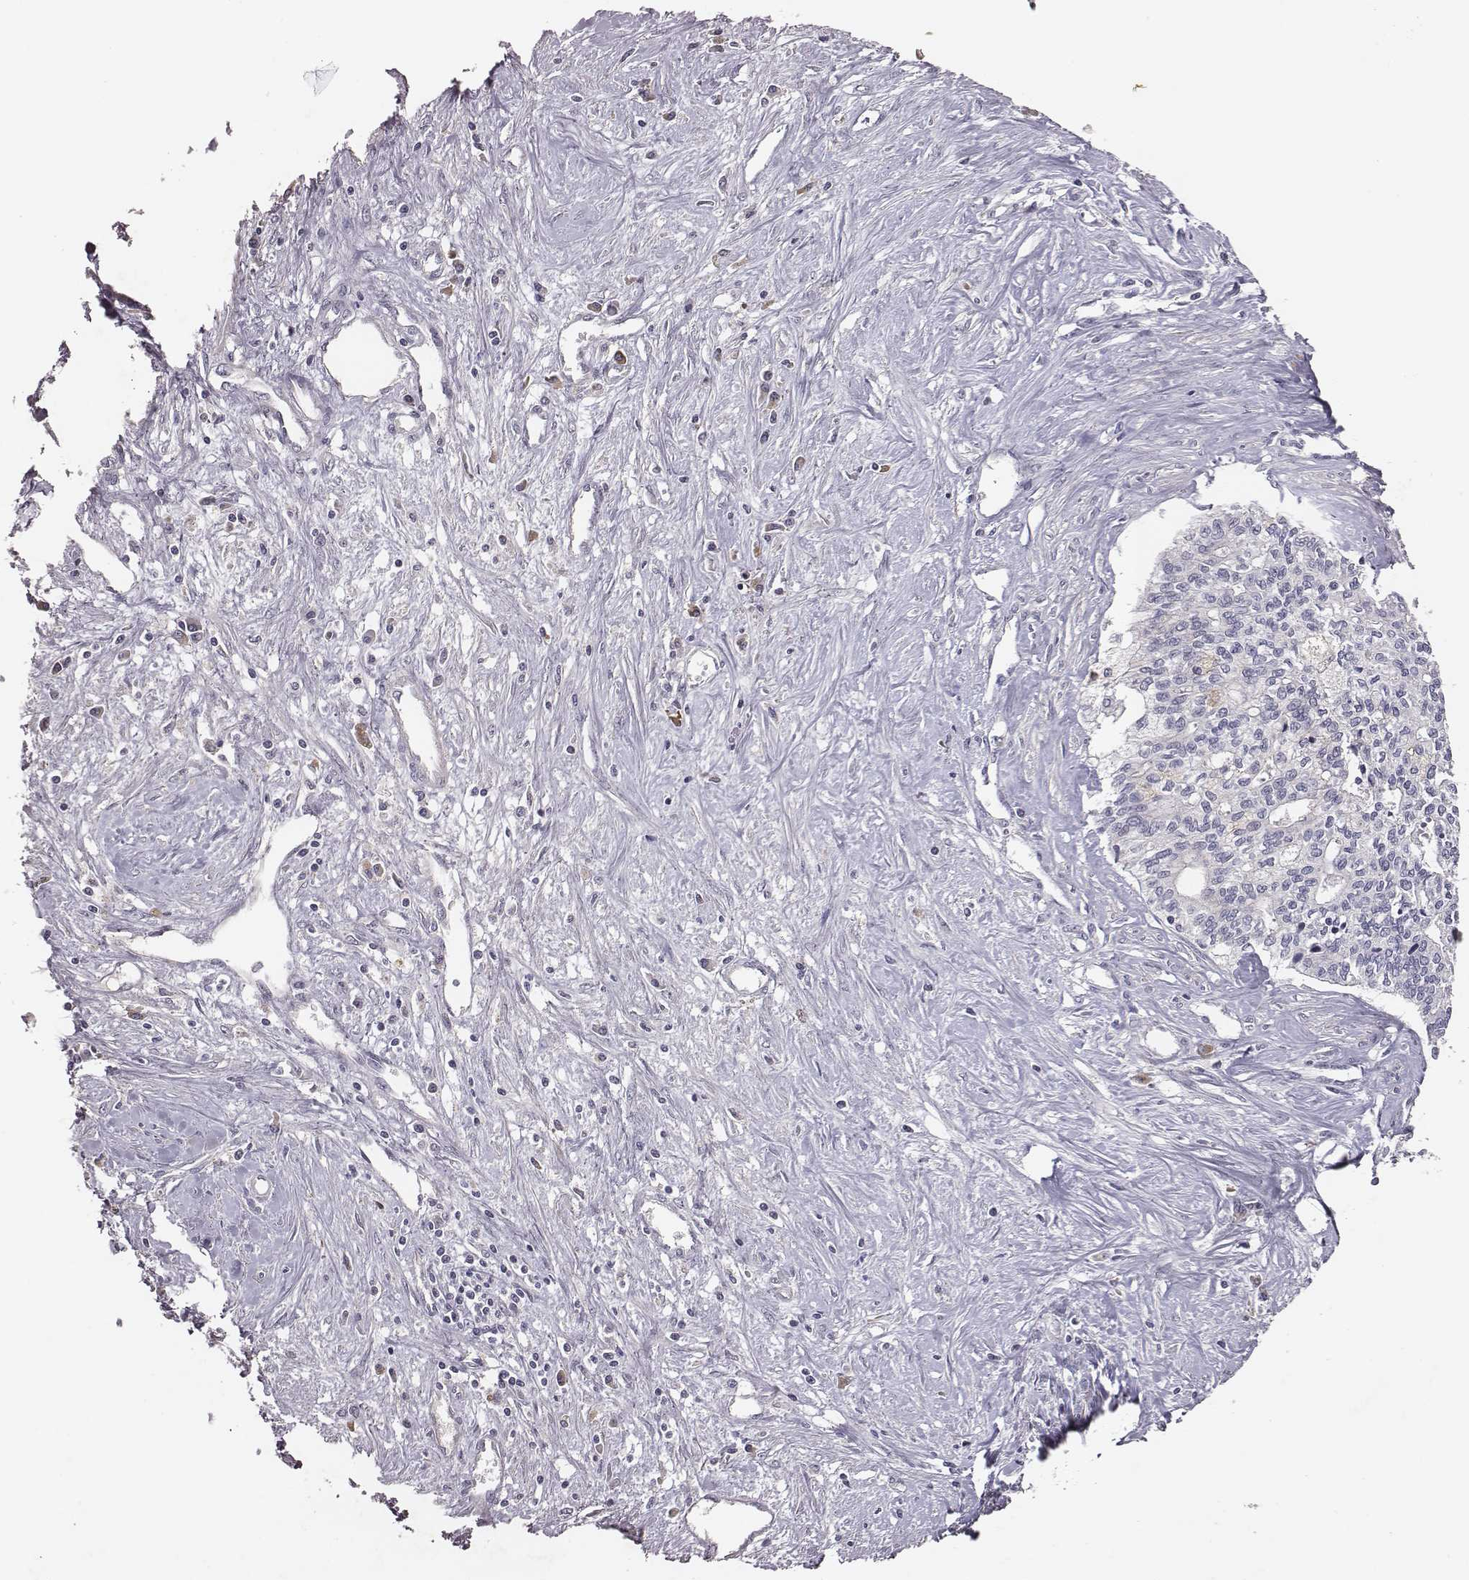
{"staining": {"intensity": "negative", "quantity": "none", "location": "none"}, "tissue": "liver cancer", "cell_type": "Tumor cells", "image_type": "cancer", "snomed": [{"axis": "morphology", "description": "Cholangiocarcinoma"}, {"axis": "topography", "description": "Liver"}], "caption": "A high-resolution histopathology image shows immunohistochemistry staining of liver cancer (cholangiocarcinoma), which demonstrates no significant expression in tumor cells.", "gene": "SLC22A6", "patient": {"sex": "female", "age": 61}}